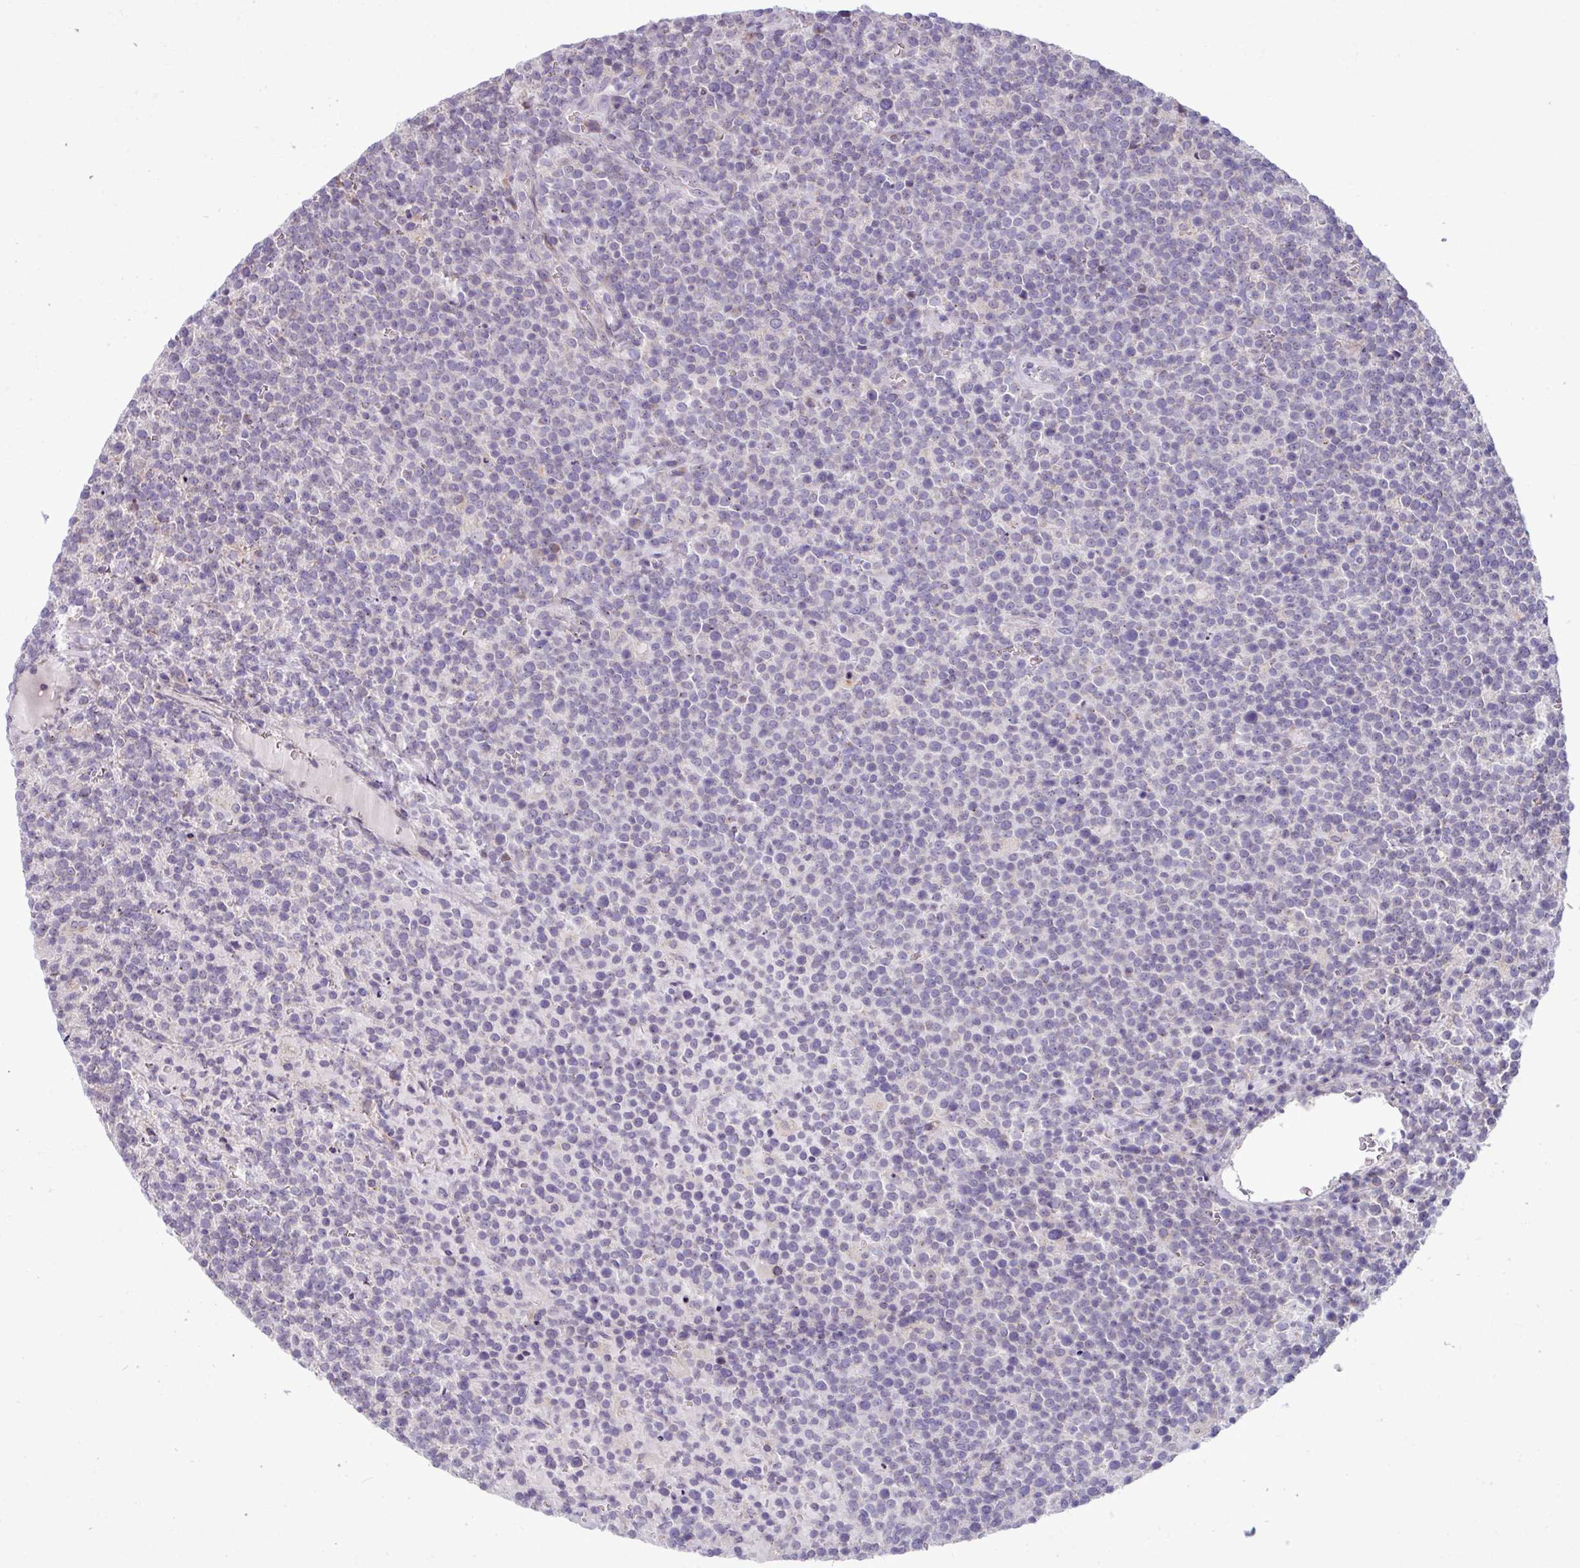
{"staining": {"intensity": "negative", "quantity": "none", "location": "none"}, "tissue": "lymphoma", "cell_type": "Tumor cells", "image_type": "cancer", "snomed": [{"axis": "morphology", "description": "Malignant lymphoma, non-Hodgkin's type, High grade"}, {"axis": "topography", "description": "Lymph node"}], "caption": "Immunohistochemical staining of lymphoma displays no significant expression in tumor cells.", "gene": "IRGC", "patient": {"sex": "male", "age": 61}}